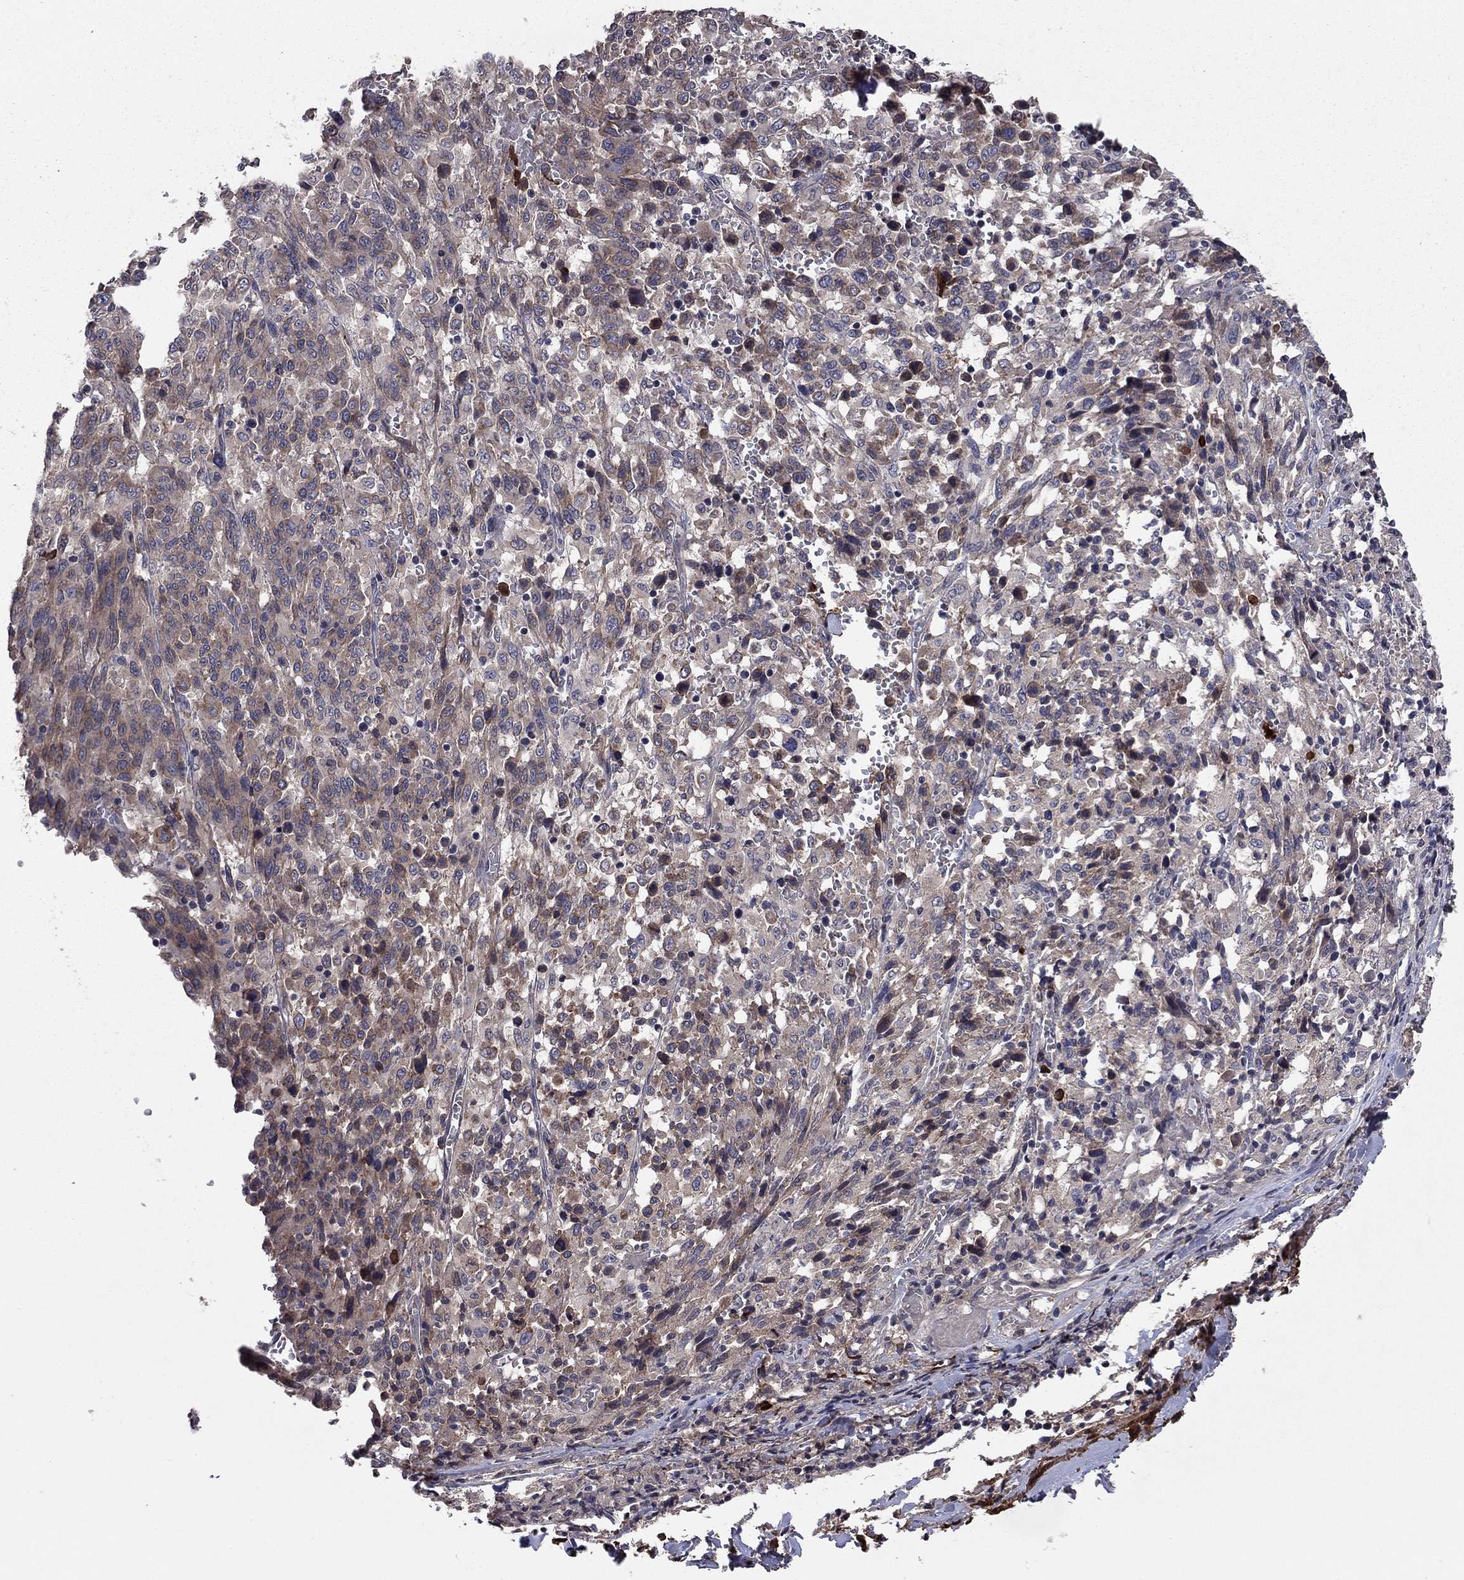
{"staining": {"intensity": "weak", "quantity": "<25%", "location": "cytoplasmic/membranous"}, "tissue": "melanoma", "cell_type": "Tumor cells", "image_type": "cancer", "snomed": [{"axis": "morphology", "description": "Malignant melanoma, NOS"}, {"axis": "topography", "description": "Skin"}], "caption": "Immunohistochemistry photomicrograph of malignant melanoma stained for a protein (brown), which shows no positivity in tumor cells. The staining is performed using DAB brown chromogen with nuclei counter-stained in using hematoxylin.", "gene": "PROS1", "patient": {"sex": "female", "age": 91}}